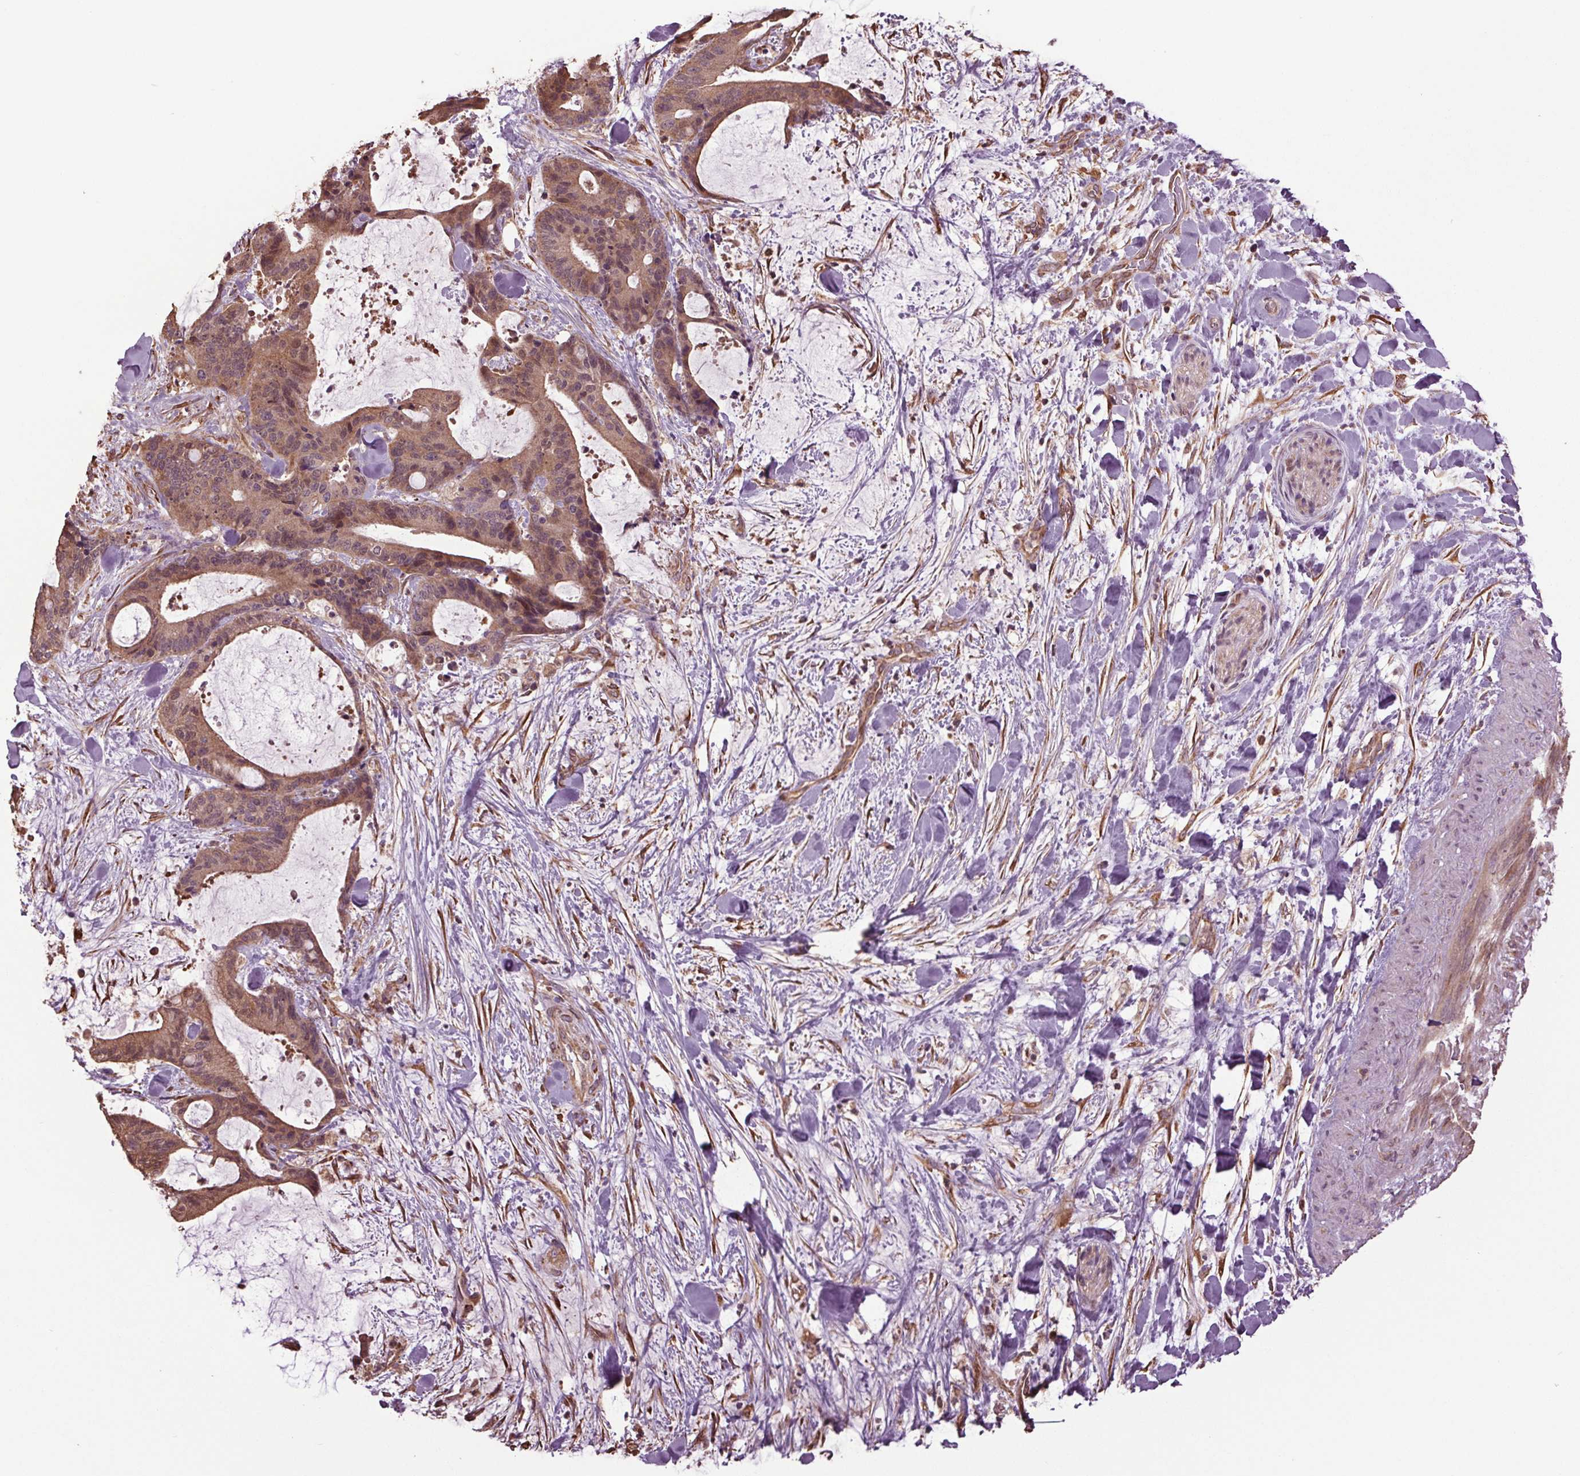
{"staining": {"intensity": "moderate", "quantity": ">75%", "location": "cytoplasmic/membranous"}, "tissue": "liver cancer", "cell_type": "Tumor cells", "image_type": "cancer", "snomed": [{"axis": "morphology", "description": "Cholangiocarcinoma"}, {"axis": "topography", "description": "Liver"}], "caption": "Brown immunohistochemical staining in human liver cholangiocarcinoma demonstrates moderate cytoplasmic/membranous expression in approximately >75% of tumor cells. The staining was performed using DAB (3,3'-diaminobenzidine), with brown indicating positive protein expression. Nuclei are stained blue with hematoxylin.", "gene": "RNPEP", "patient": {"sex": "female", "age": 73}}